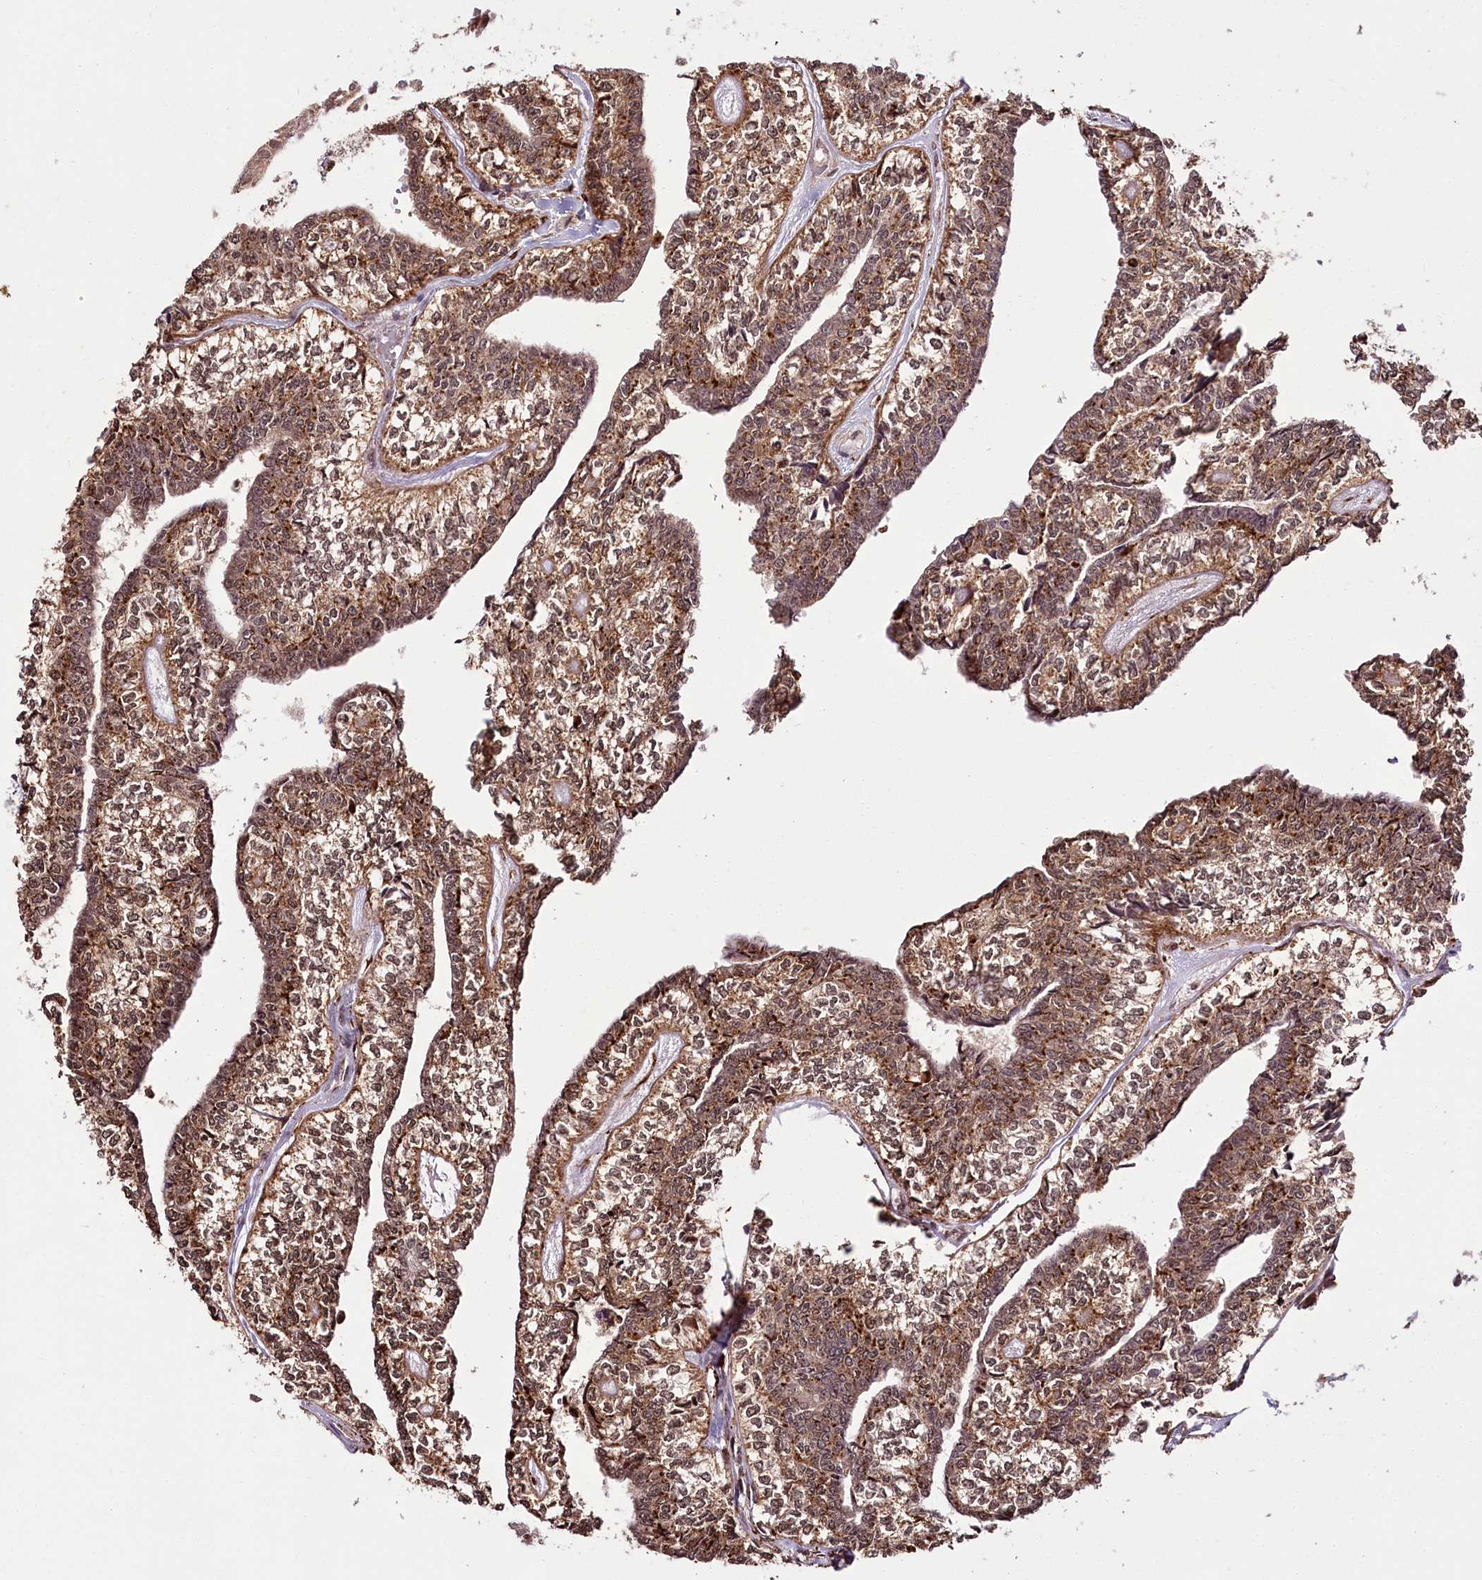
{"staining": {"intensity": "moderate", "quantity": ">75%", "location": "cytoplasmic/membranous,nuclear"}, "tissue": "head and neck cancer", "cell_type": "Tumor cells", "image_type": "cancer", "snomed": [{"axis": "morphology", "description": "Adenocarcinoma, NOS"}, {"axis": "topography", "description": "Head-Neck"}], "caption": "Tumor cells exhibit medium levels of moderate cytoplasmic/membranous and nuclear staining in about >75% of cells in human adenocarcinoma (head and neck).", "gene": "HOXC8", "patient": {"sex": "female", "age": 73}}